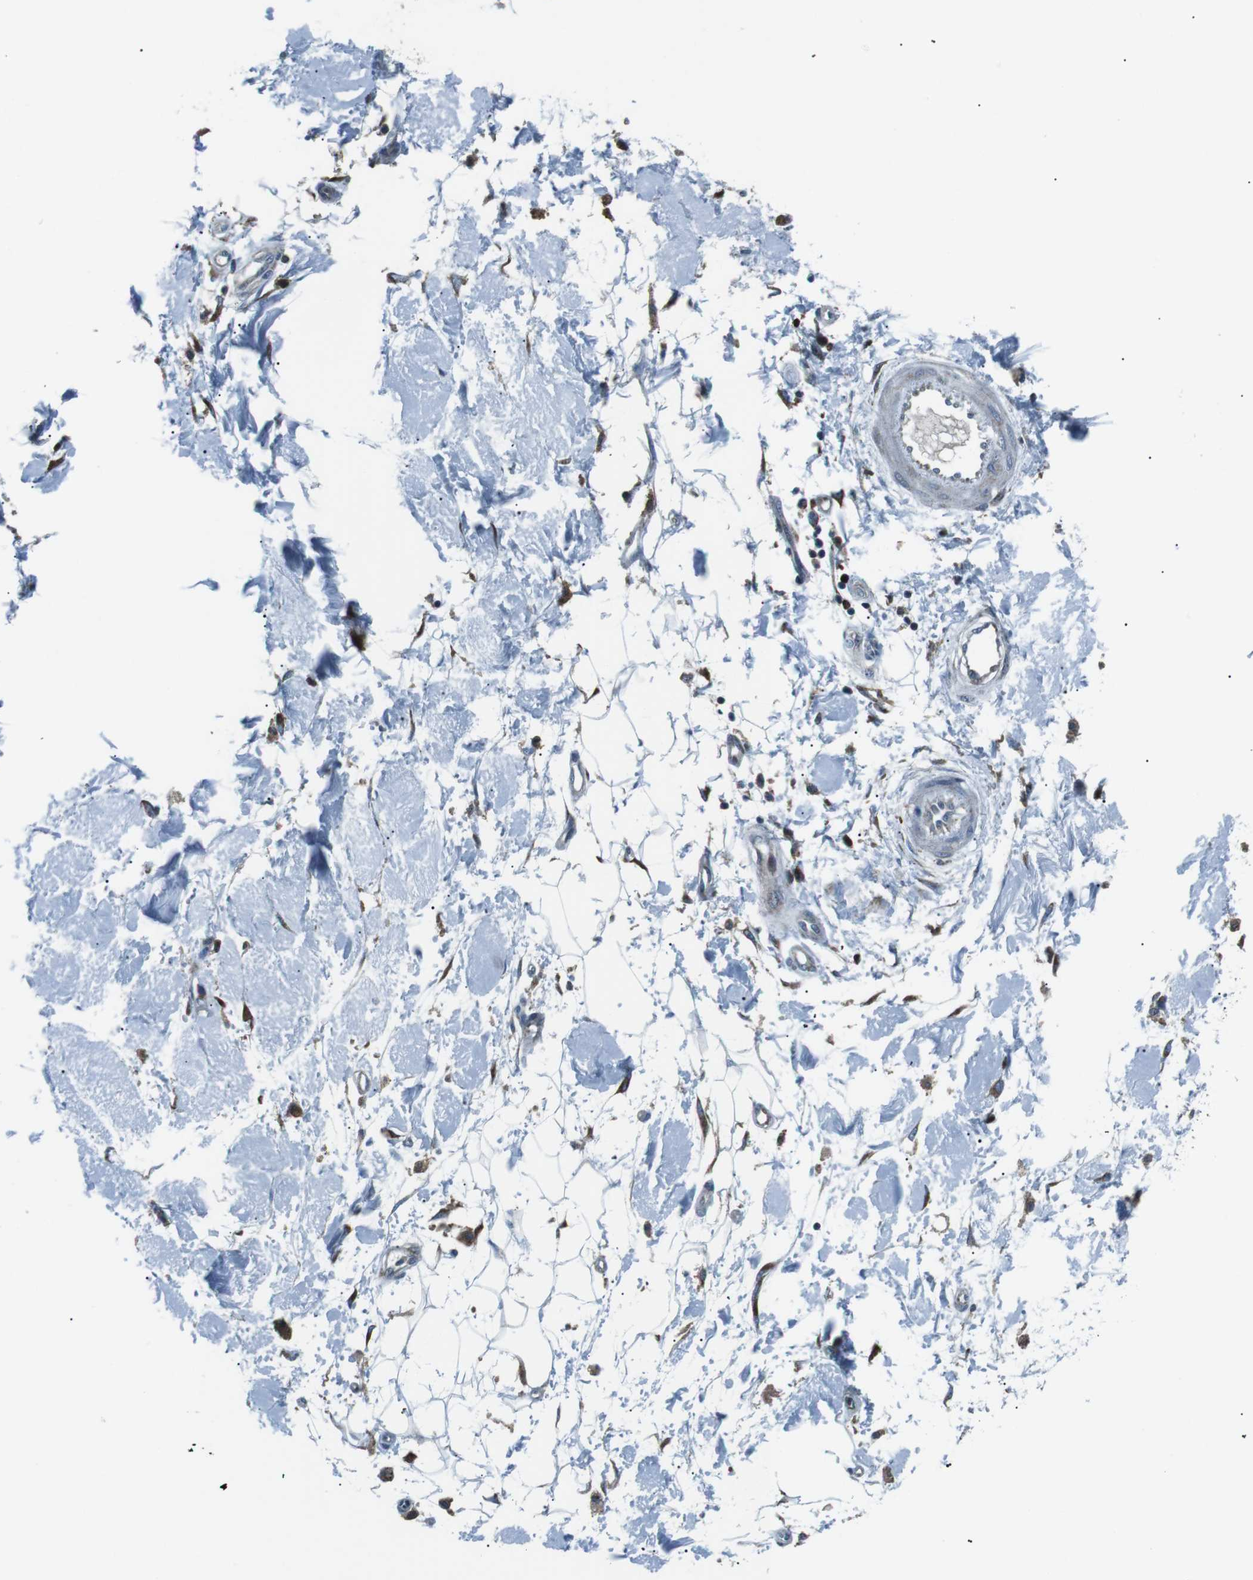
{"staining": {"intensity": "negative", "quantity": "none", "location": "none"}, "tissue": "adipose tissue", "cell_type": "Adipocytes", "image_type": "normal", "snomed": [{"axis": "morphology", "description": "Normal tissue, NOS"}, {"axis": "morphology", "description": "Squamous cell carcinoma, NOS"}, {"axis": "topography", "description": "Skin"}, {"axis": "topography", "description": "Peripheral nerve tissue"}], "caption": "A histopathology image of human adipose tissue is negative for staining in adipocytes. (Brightfield microscopy of DAB immunohistochemistry at high magnification).", "gene": "BLNK", "patient": {"sex": "male", "age": 83}}